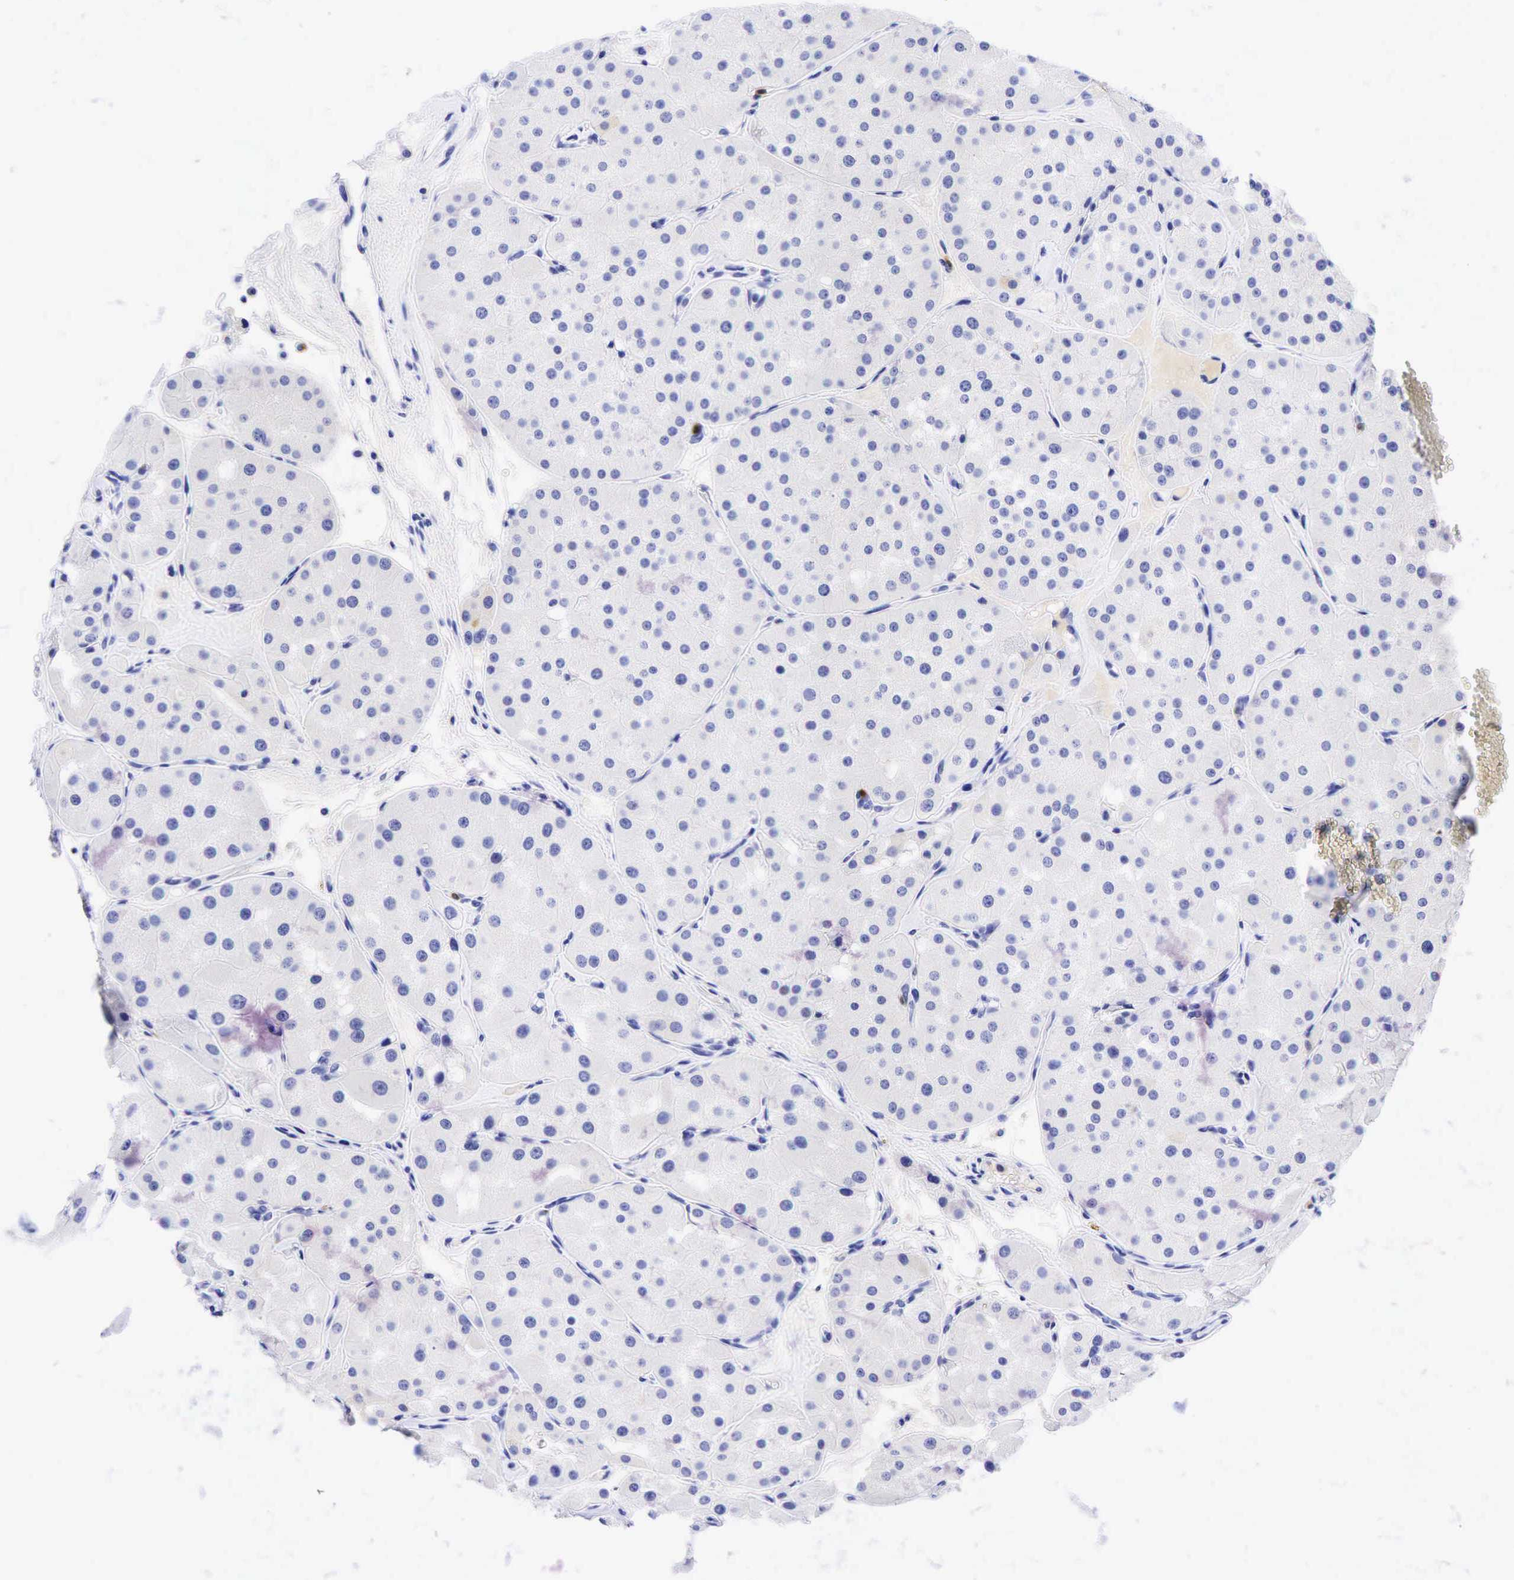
{"staining": {"intensity": "negative", "quantity": "none", "location": "none"}, "tissue": "renal cancer", "cell_type": "Tumor cells", "image_type": "cancer", "snomed": [{"axis": "morphology", "description": "Adenocarcinoma, uncertain malignant potential"}, {"axis": "topography", "description": "Kidney"}], "caption": "A micrograph of human renal cancer is negative for staining in tumor cells. (Stains: DAB (3,3'-diaminobenzidine) IHC with hematoxylin counter stain, Microscopy: brightfield microscopy at high magnification).", "gene": "TNFRSF8", "patient": {"sex": "male", "age": 63}}